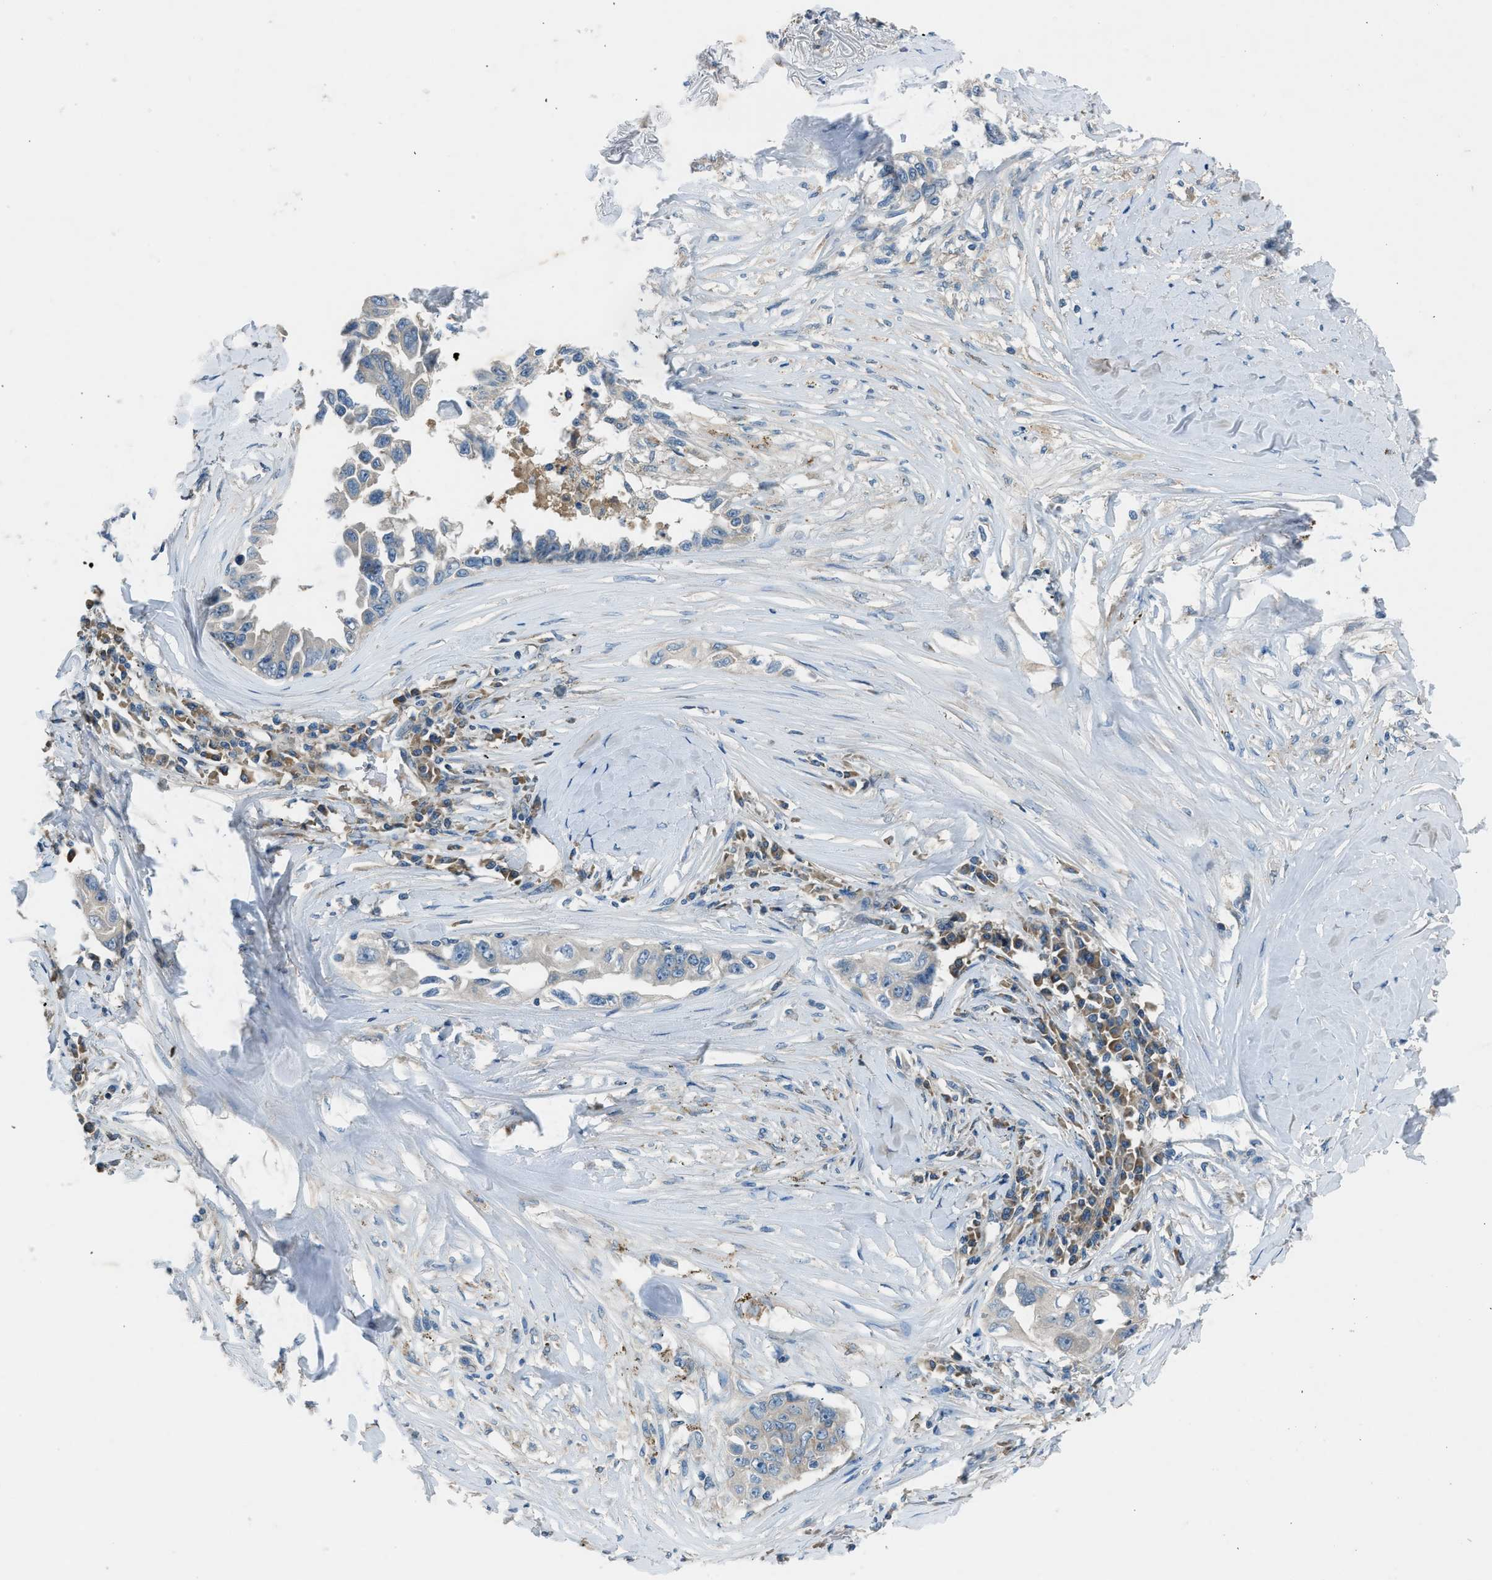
{"staining": {"intensity": "negative", "quantity": "none", "location": "none"}, "tissue": "lung cancer", "cell_type": "Tumor cells", "image_type": "cancer", "snomed": [{"axis": "morphology", "description": "Adenocarcinoma, NOS"}, {"axis": "topography", "description": "Lung"}], "caption": "Tumor cells show no significant protein expression in lung cancer. Nuclei are stained in blue.", "gene": "BMP1", "patient": {"sex": "female", "age": 51}}